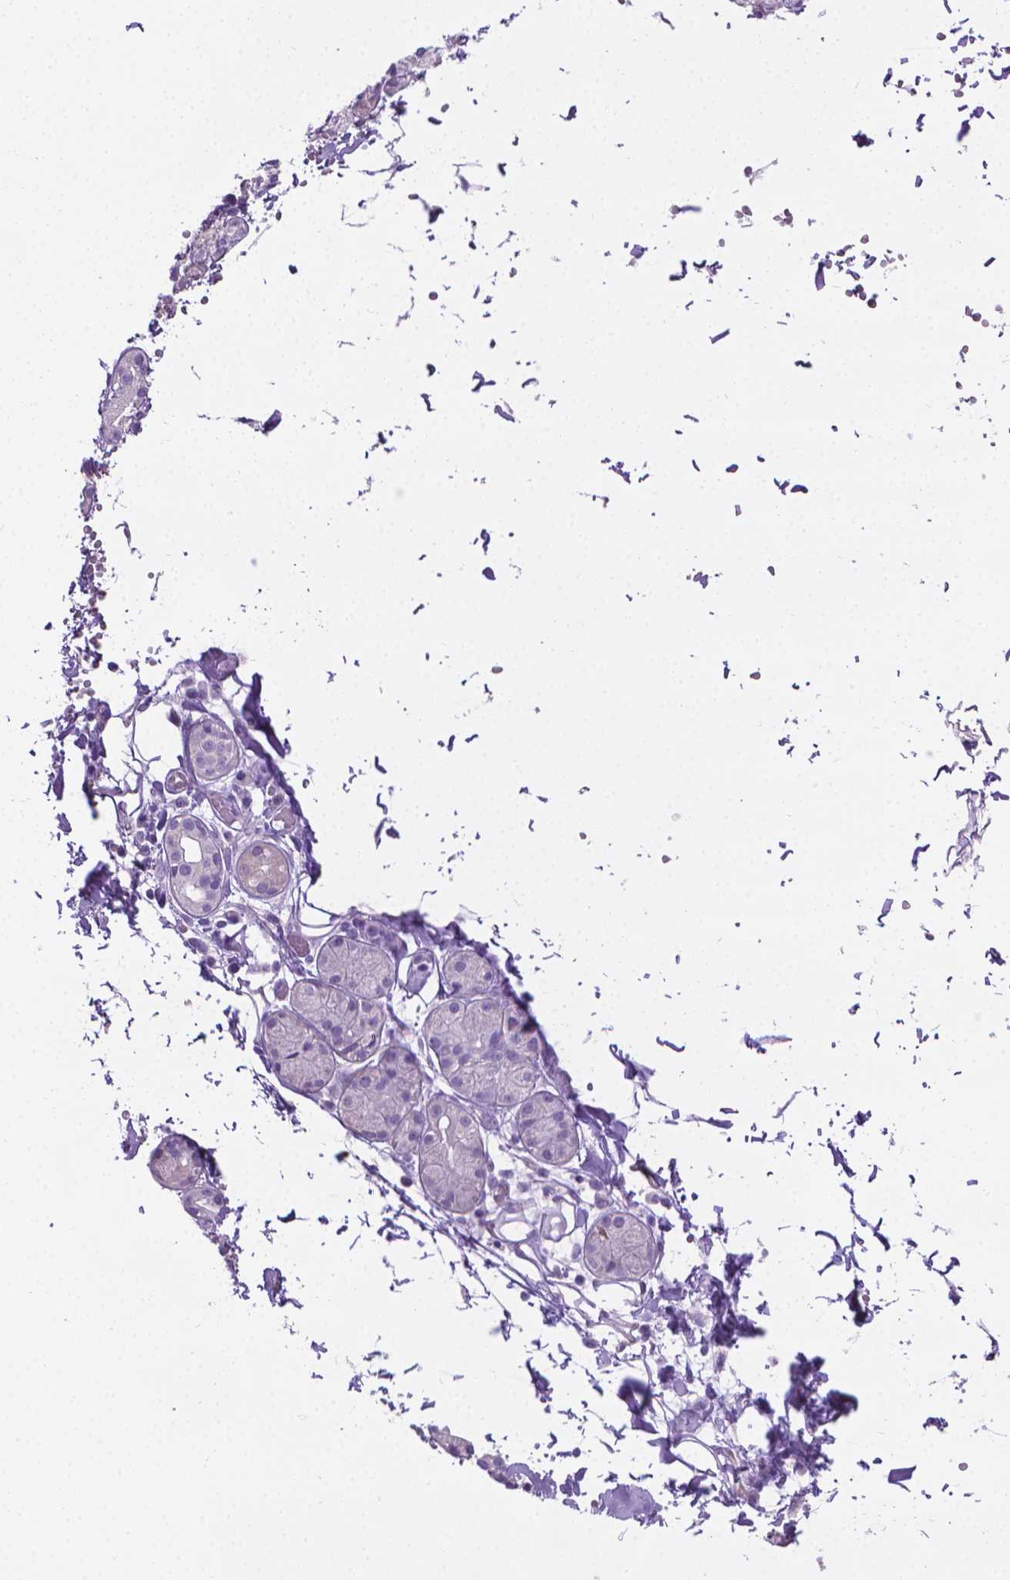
{"staining": {"intensity": "negative", "quantity": "none", "location": "none"}, "tissue": "salivary gland", "cell_type": "Glandular cells", "image_type": "normal", "snomed": [{"axis": "morphology", "description": "Normal tissue, NOS"}, {"axis": "topography", "description": "Salivary gland"}, {"axis": "topography", "description": "Peripheral nerve tissue"}], "caption": "Micrograph shows no protein staining in glandular cells of normal salivary gland. Brightfield microscopy of immunohistochemistry stained with DAB (brown) and hematoxylin (blue), captured at high magnification.", "gene": "PNMA2", "patient": {"sex": "male", "age": 71}}